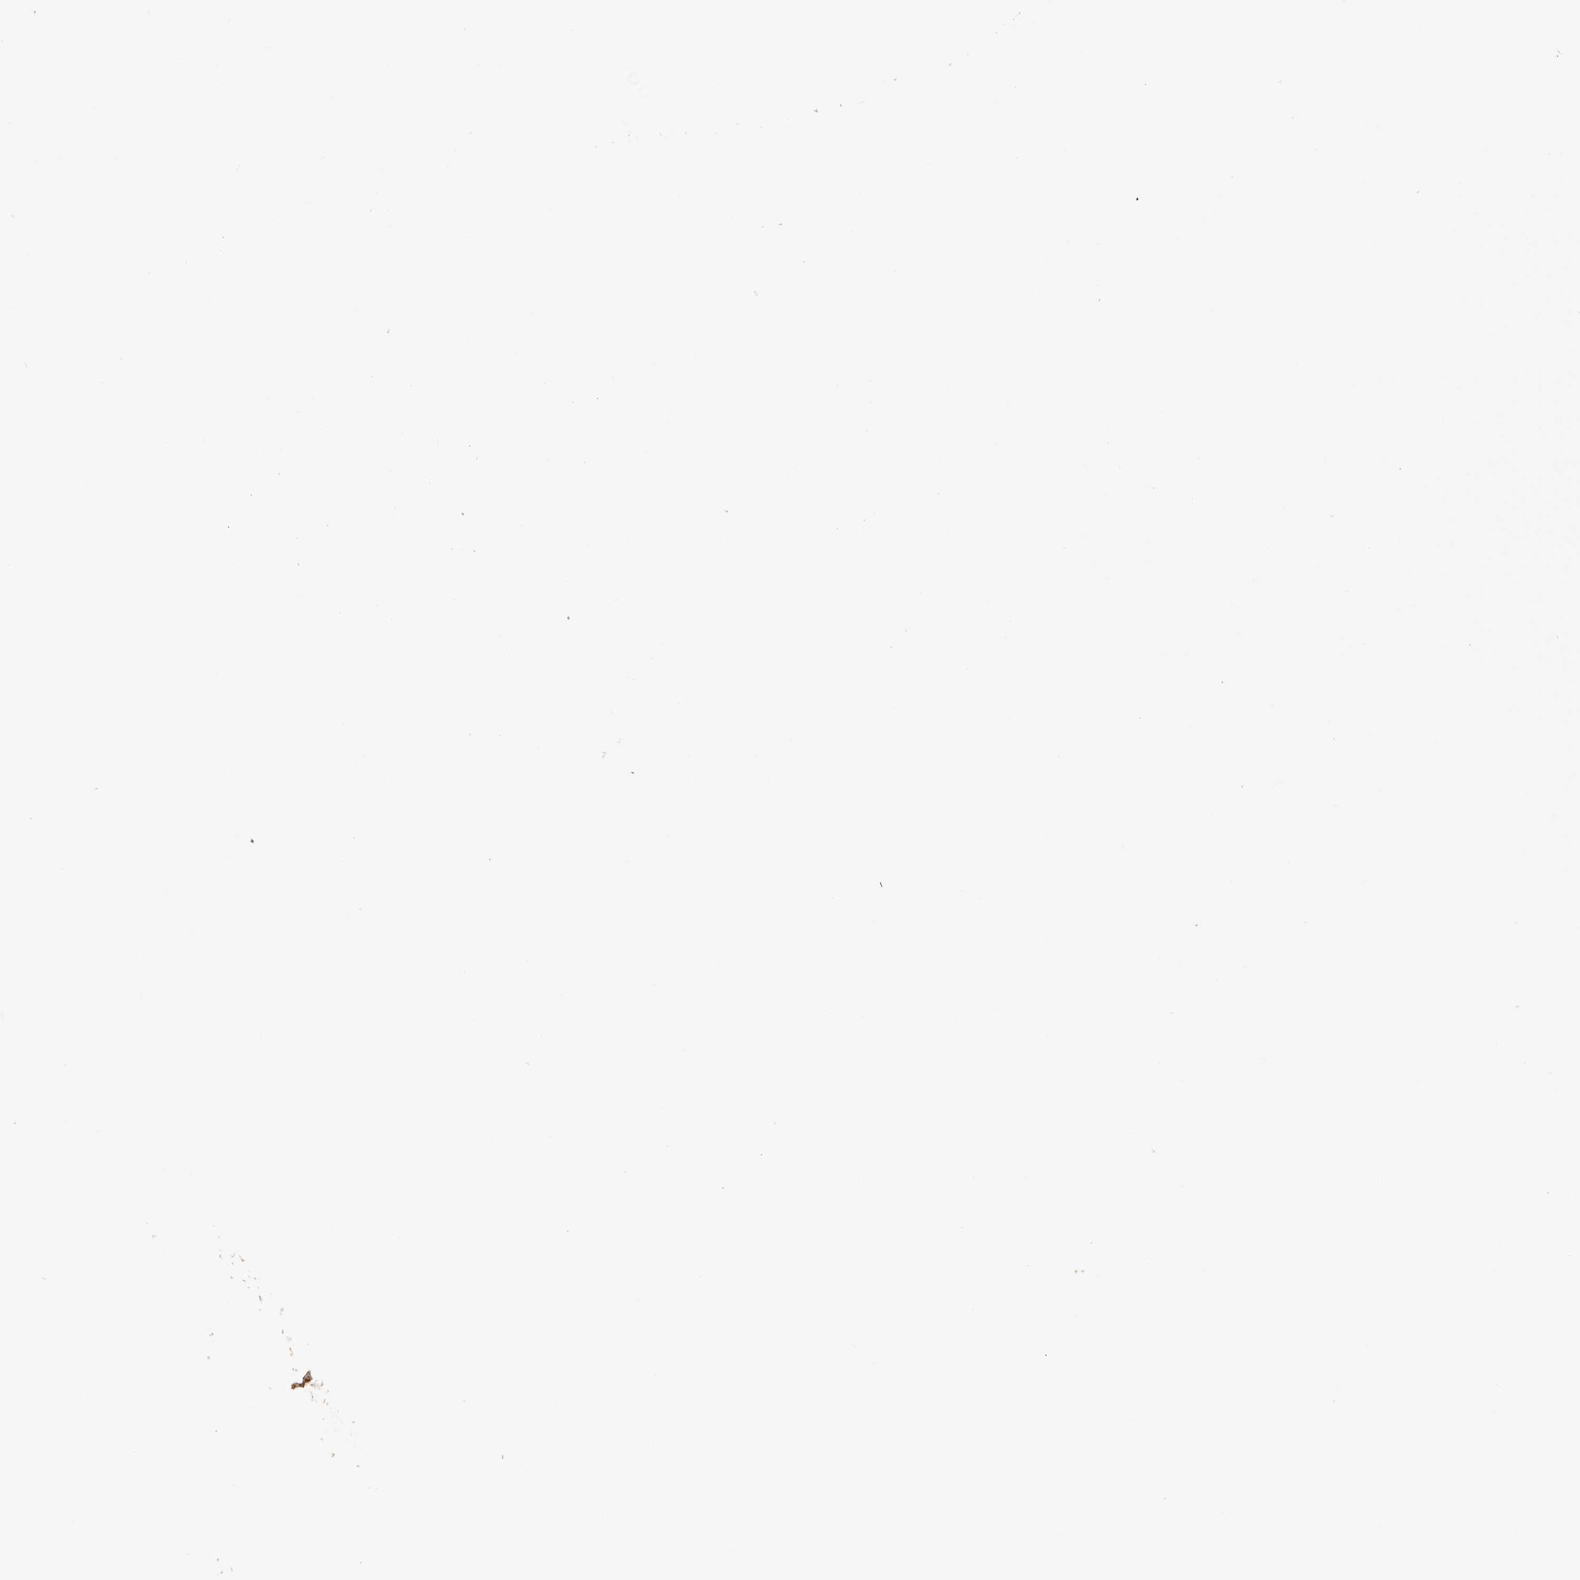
{"staining": {"intensity": "moderate", "quantity": "<25%", "location": "cytoplasmic/membranous"}, "tissue": "bone marrow", "cell_type": "Hematopoietic cells", "image_type": "normal", "snomed": [{"axis": "morphology", "description": "Normal tissue, NOS"}, {"axis": "topography", "description": "Bone marrow"}], "caption": "Immunohistochemical staining of unremarkable bone marrow shows low levels of moderate cytoplasmic/membranous expression in approximately <25% of hematopoietic cells.", "gene": "DYRK4", "patient": {"sex": "female", "age": 81}}